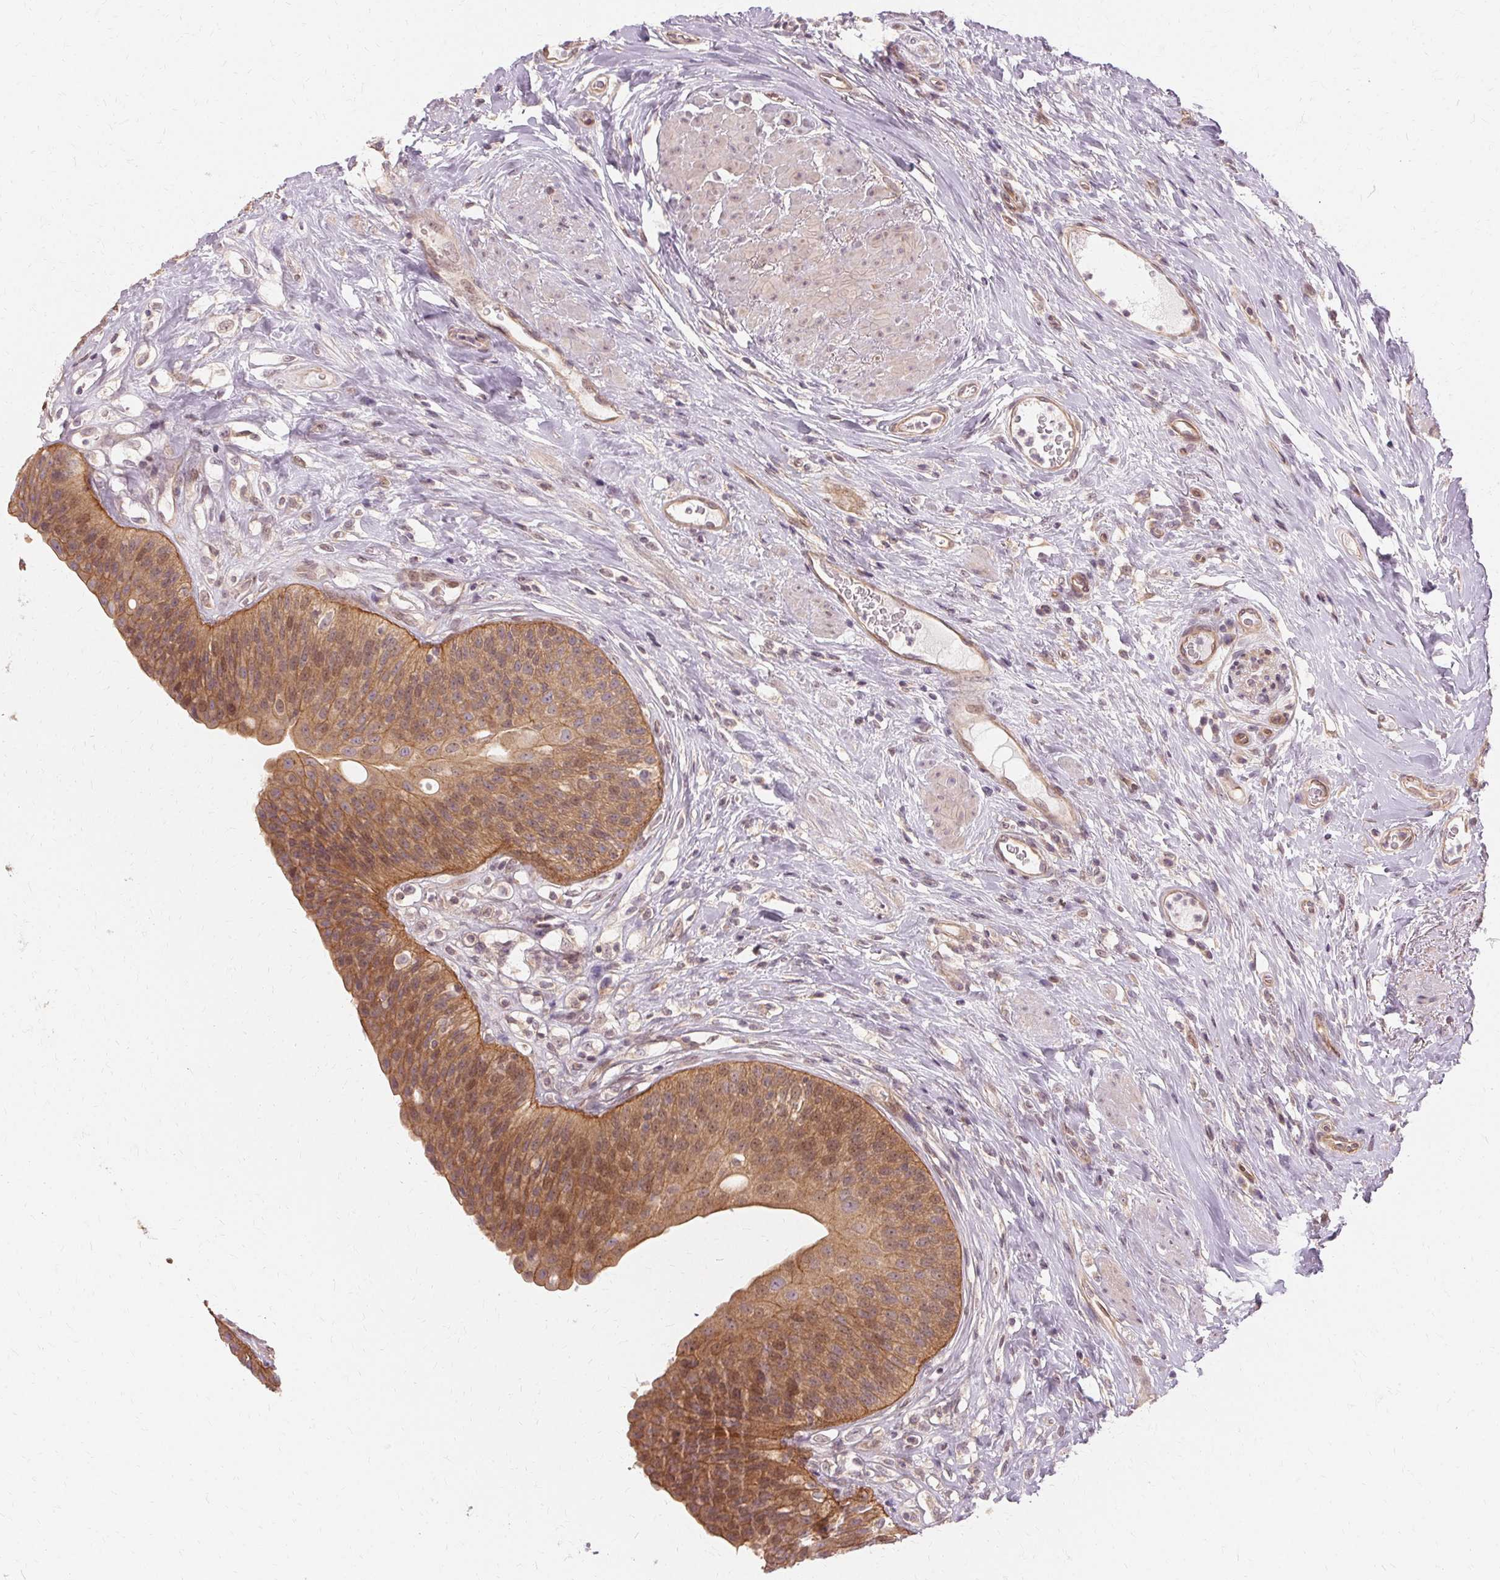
{"staining": {"intensity": "moderate", "quantity": ">75%", "location": "cytoplasmic/membranous"}, "tissue": "urinary bladder", "cell_type": "Urothelial cells", "image_type": "normal", "snomed": [{"axis": "morphology", "description": "Normal tissue, NOS"}, {"axis": "topography", "description": "Urinary bladder"}], "caption": "Immunohistochemistry image of unremarkable urinary bladder: urinary bladder stained using immunohistochemistry reveals medium levels of moderate protein expression localized specifically in the cytoplasmic/membranous of urothelial cells, appearing as a cytoplasmic/membranous brown color.", "gene": "USP8", "patient": {"sex": "female", "age": 56}}